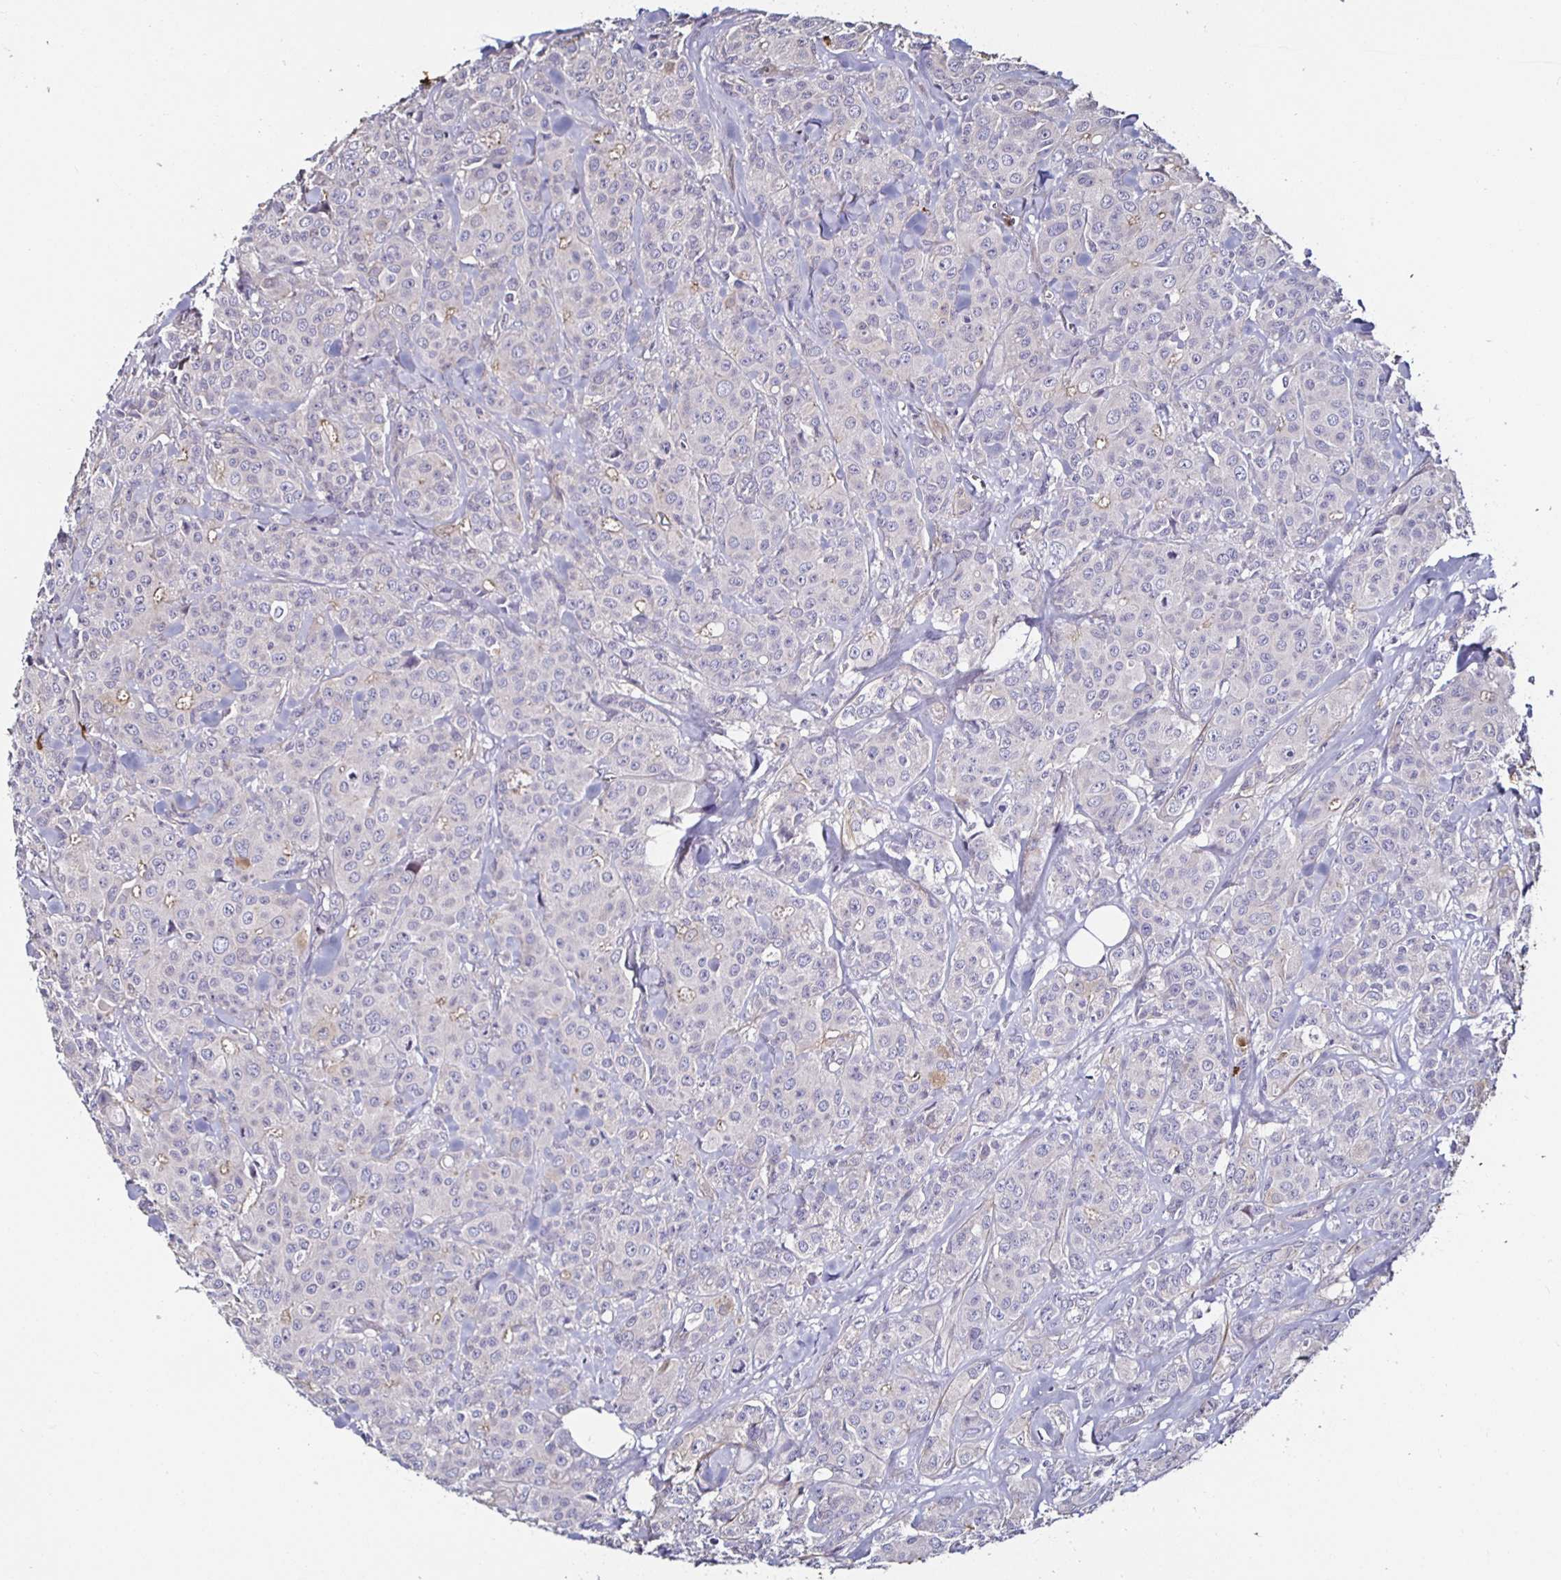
{"staining": {"intensity": "moderate", "quantity": "<25%", "location": "cytoplasmic/membranous"}, "tissue": "breast cancer", "cell_type": "Tumor cells", "image_type": "cancer", "snomed": [{"axis": "morphology", "description": "Normal tissue, NOS"}, {"axis": "morphology", "description": "Duct carcinoma"}, {"axis": "topography", "description": "Breast"}], "caption": "This is an image of immunohistochemistry (IHC) staining of breast cancer (infiltrating ductal carcinoma), which shows moderate expression in the cytoplasmic/membranous of tumor cells.", "gene": "TLR4", "patient": {"sex": "female", "age": 43}}